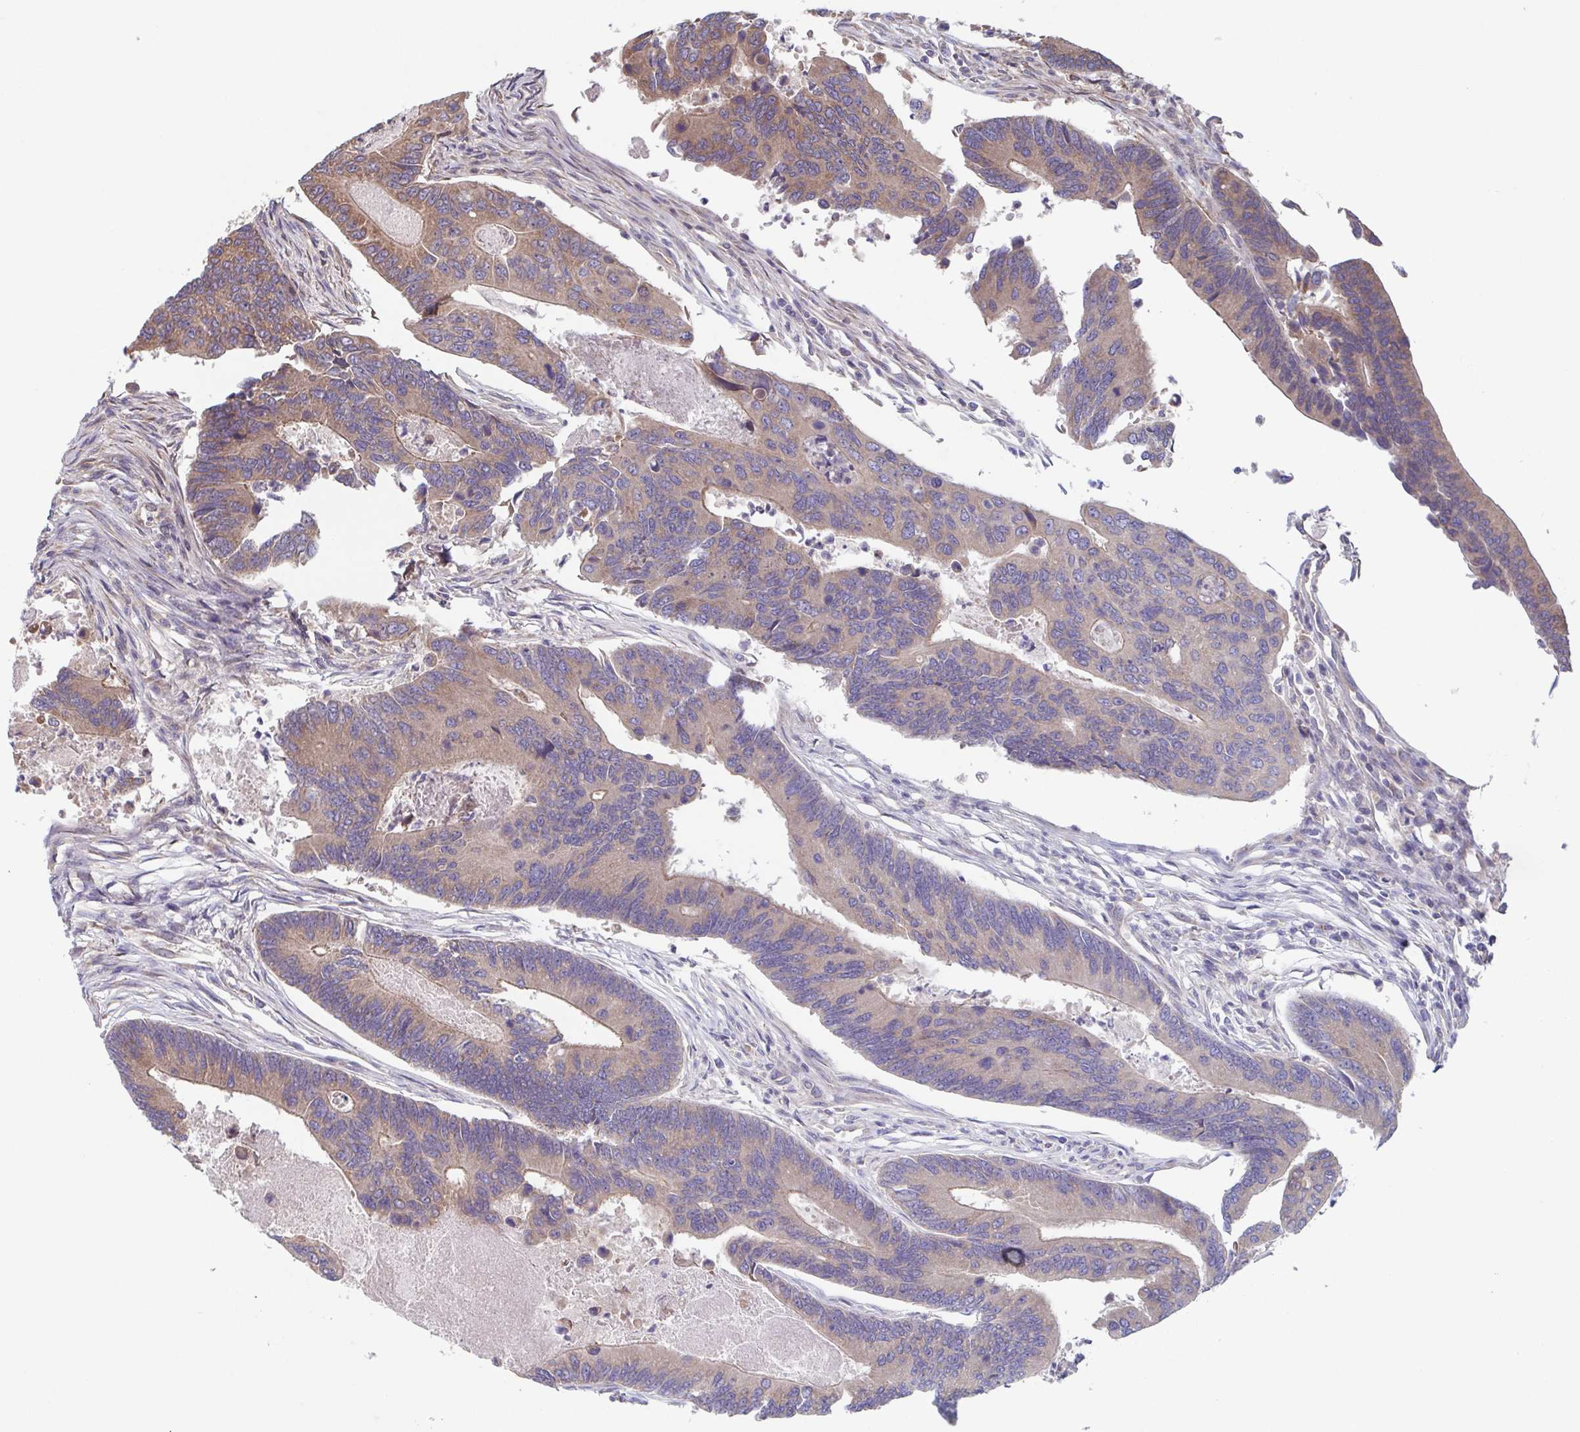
{"staining": {"intensity": "moderate", "quantity": "25%-75%", "location": "cytoplasmic/membranous"}, "tissue": "colorectal cancer", "cell_type": "Tumor cells", "image_type": "cancer", "snomed": [{"axis": "morphology", "description": "Adenocarcinoma, NOS"}, {"axis": "topography", "description": "Colon"}], "caption": "Brown immunohistochemical staining in adenocarcinoma (colorectal) displays moderate cytoplasmic/membranous staining in about 25%-75% of tumor cells.", "gene": "COPB1", "patient": {"sex": "female", "age": 67}}